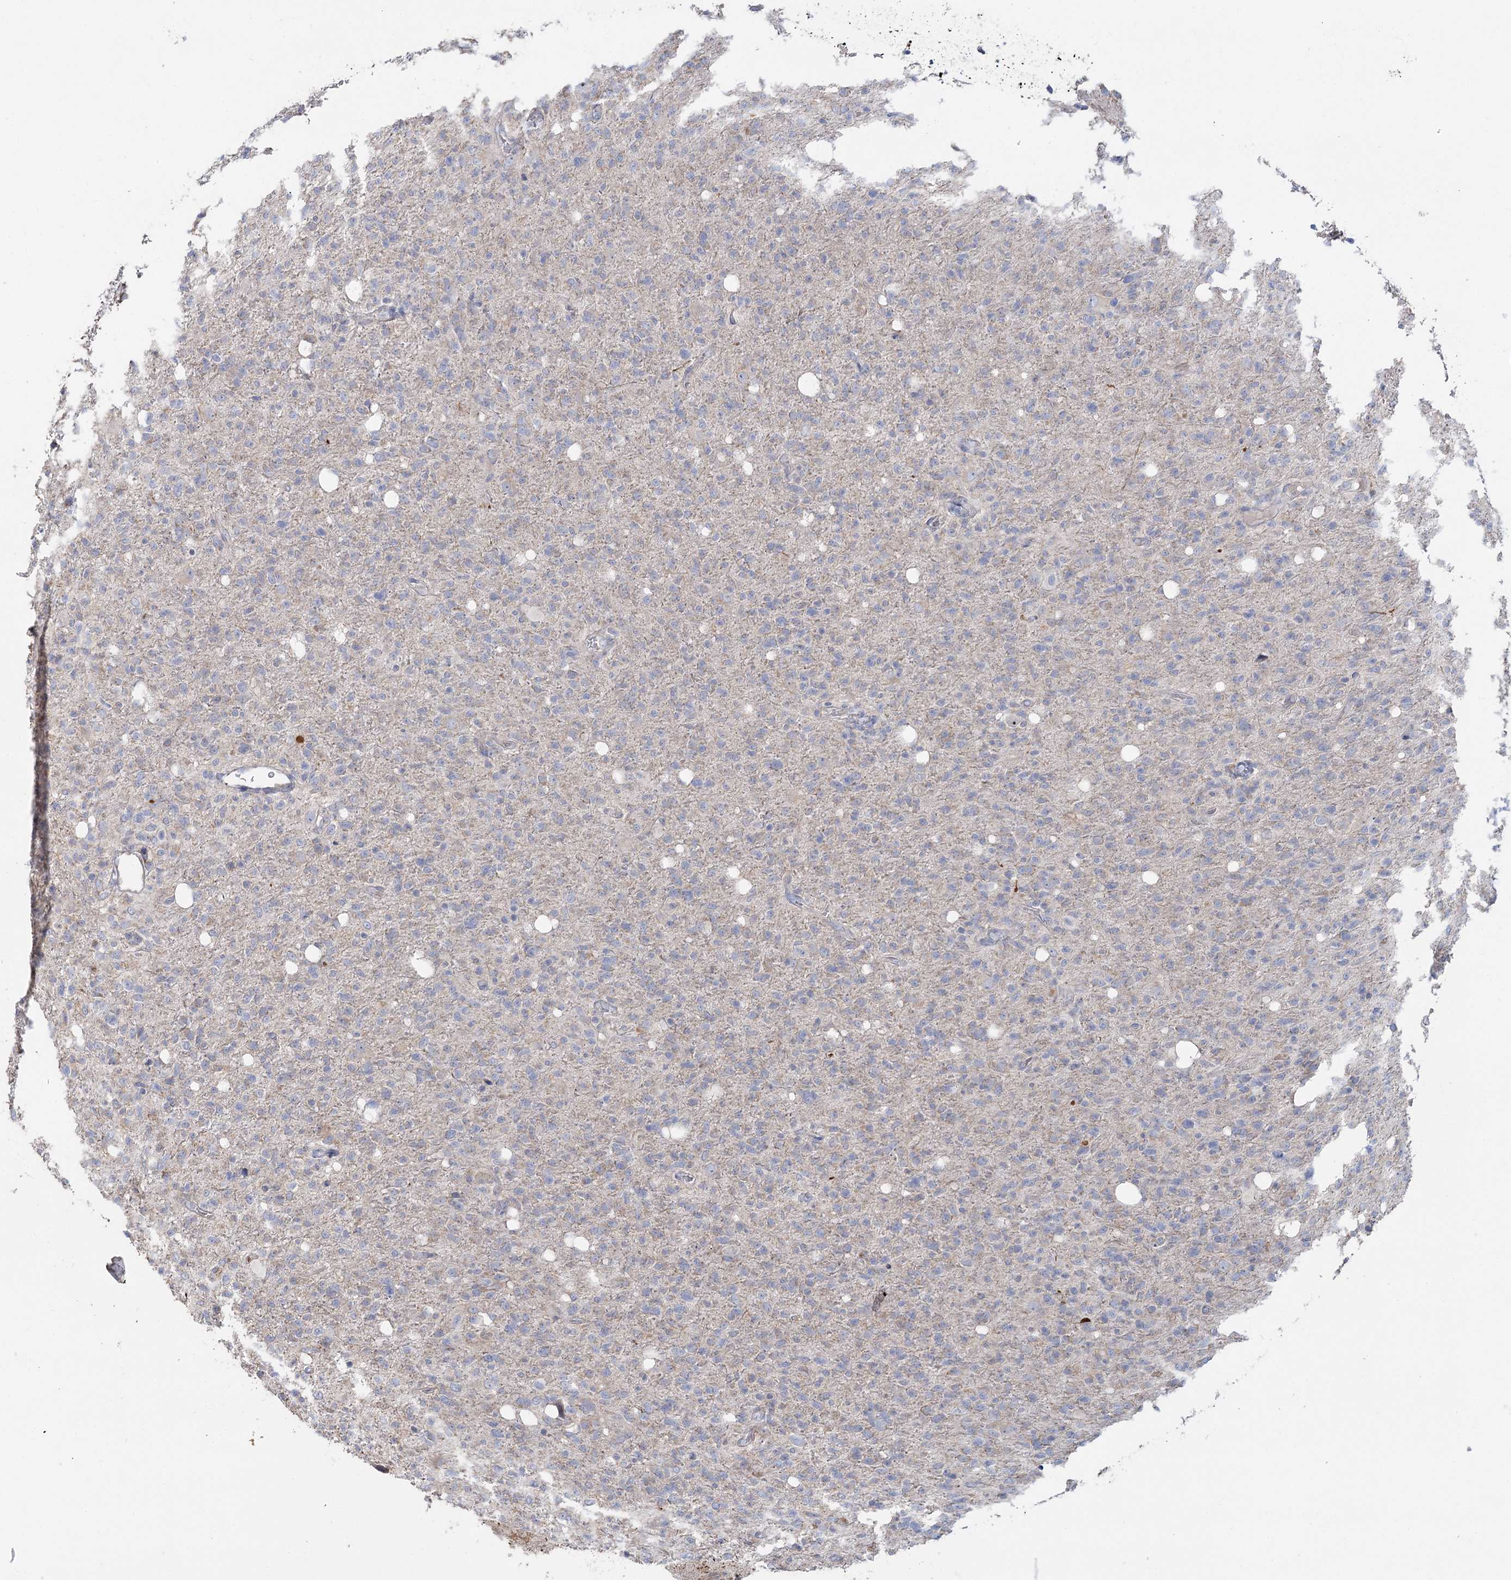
{"staining": {"intensity": "negative", "quantity": "none", "location": "none"}, "tissue": "glioma", "cell_type": "Tumor cells", "image_type": "cancer", "snomed": [{"axis": "morphology", "description": "Glioma, malignant, High grade"}, {"axis": "topography", "description": "Brain"}], "caption": "Micrograph shows no significant protein staining in tumor cells of malignant glioma (high-grade). (DAB (3,3'-diaminobenzidine) IHC with hematoxylin counter stain).", "gene": "TMEM187", "patient": {"sex": "female", "age": 57}}